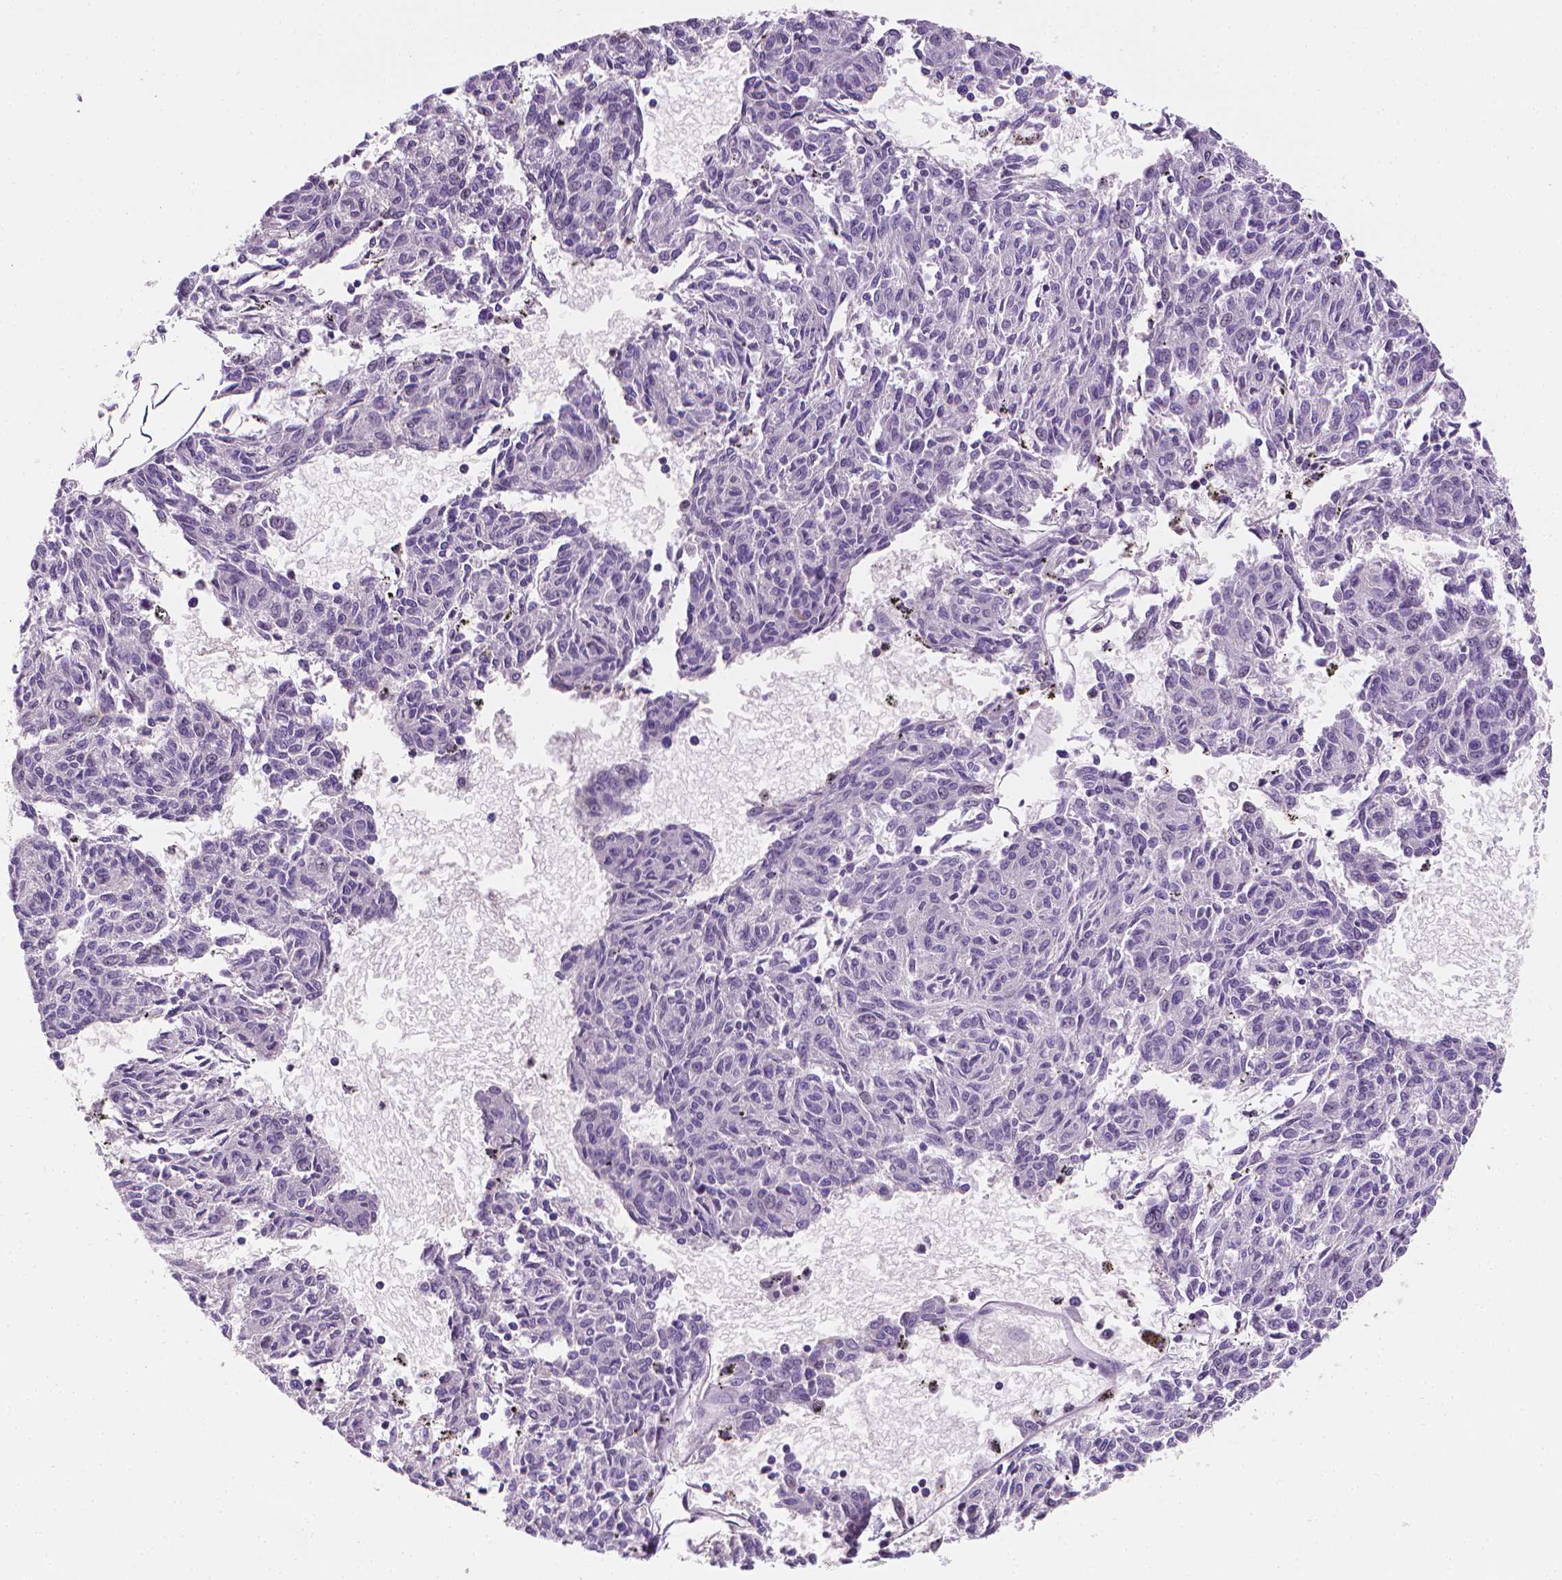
{"staining": {"intensity": "negative", "quantity": "none", "location": "none"}, "tissue": "melanoma", "cell_type": "Tumor cells", "image_type": "cancer", "snomed": [{"axis": "morphology", "description": "Malignant melanoma, NOS"}, {"axis": "topography", "description": "Skin"}], "caption": "Protein analysis of melanoma displays no significant positivity in tumor cells.", "gene": "FASN", "patient": {"sex": "female", "age": 72}}